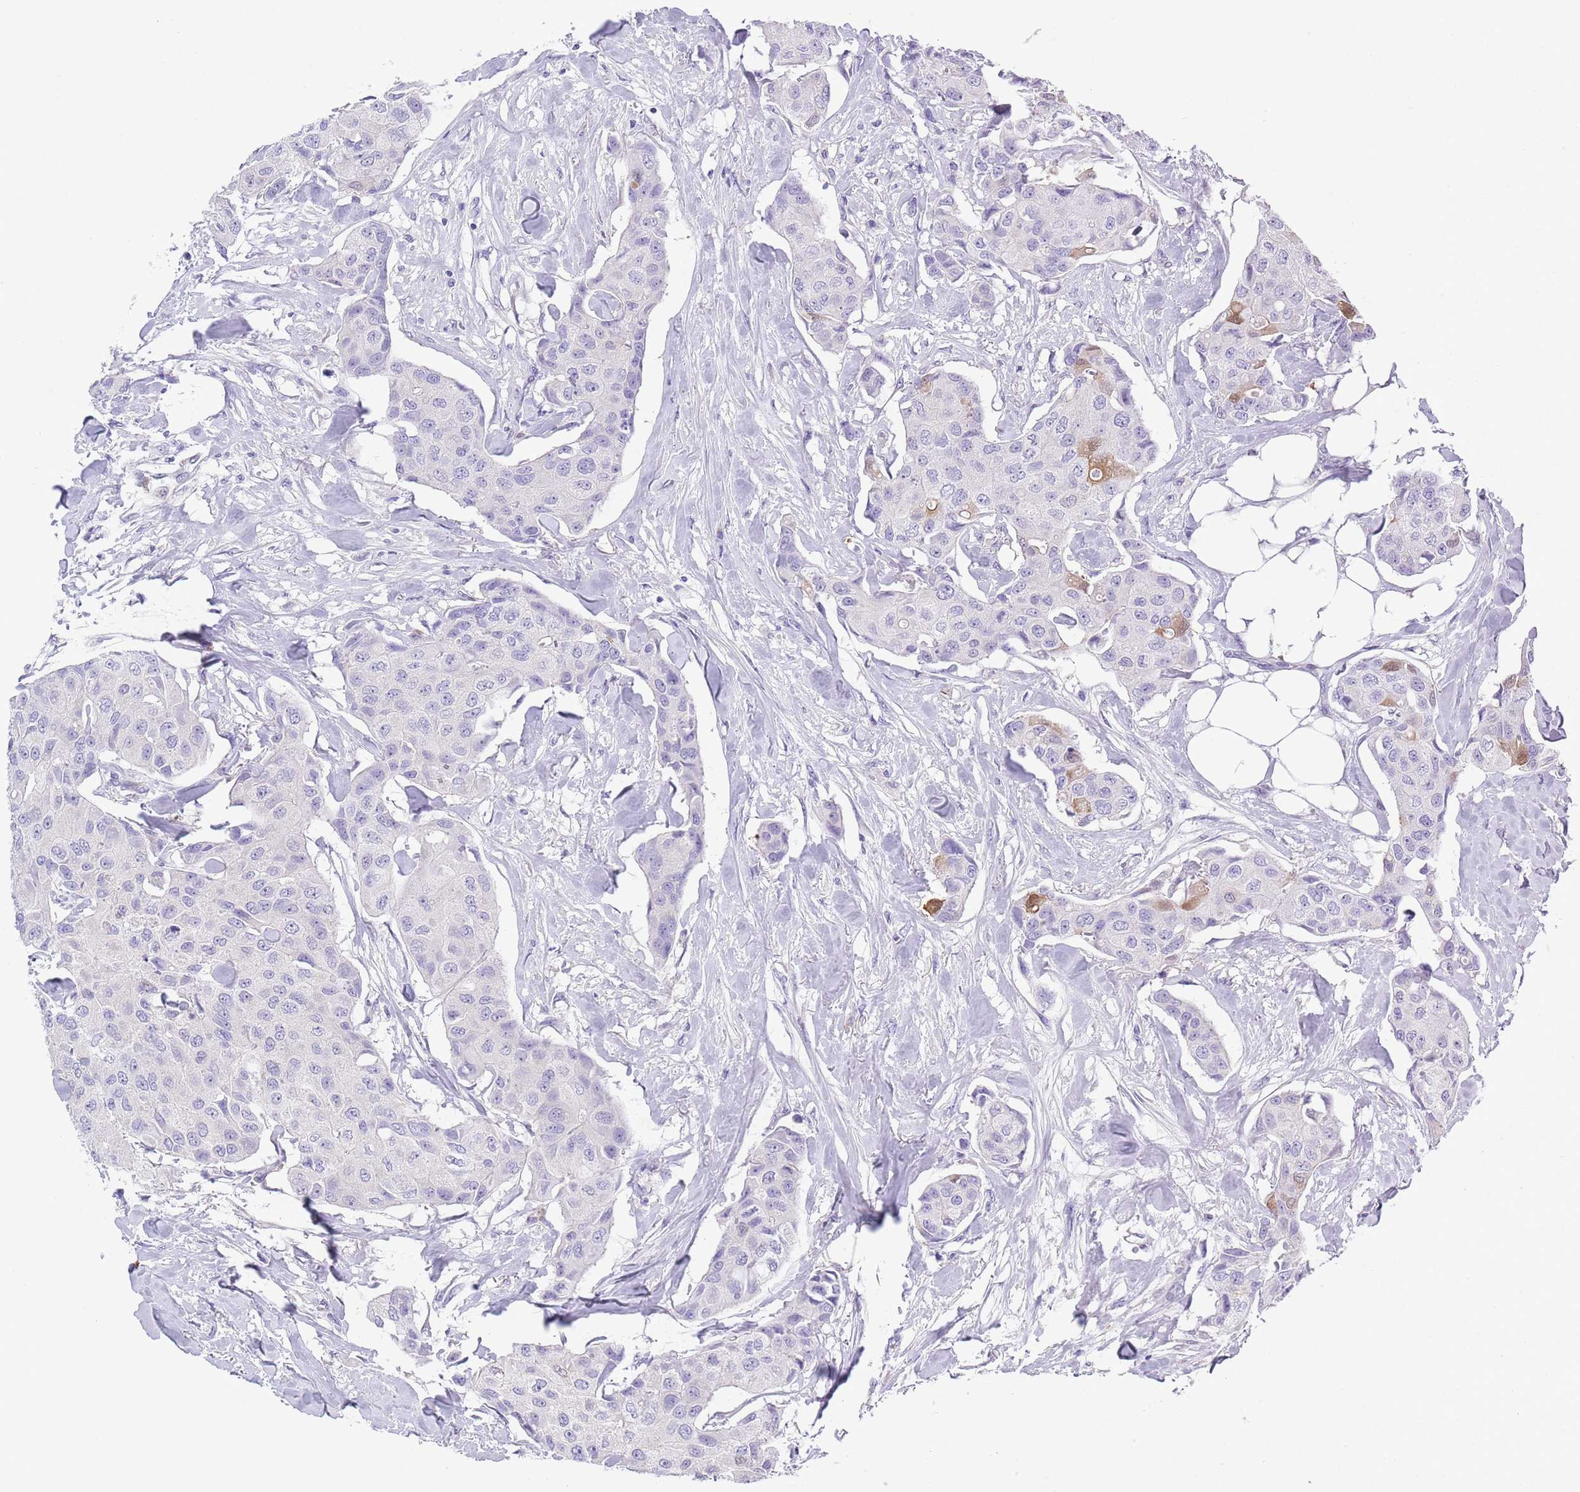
{"staining": {"intensity": "moderate", "quantity": "<25%", "location": "cytoplasmic/membranous"}, "tissue": "breast cancer", "cell_type": "Tumor cells", "image_type": "cancer", "snomed": [{"axis": "morphology", "description": "Duct carcinoma"}, {"axis": "topography", "description": "Breast"}, {"axis": "topography", "description": "Lymph node"}], "caption": "Breast intraductal carcinoma was stained to show a protein in brown. There is low levels of moderate cytoplasmic/membranous positivity in approximately <25% of tumor cells.", "gene": "ZFP2", "patient": {"sex": "female", "age": 80}}